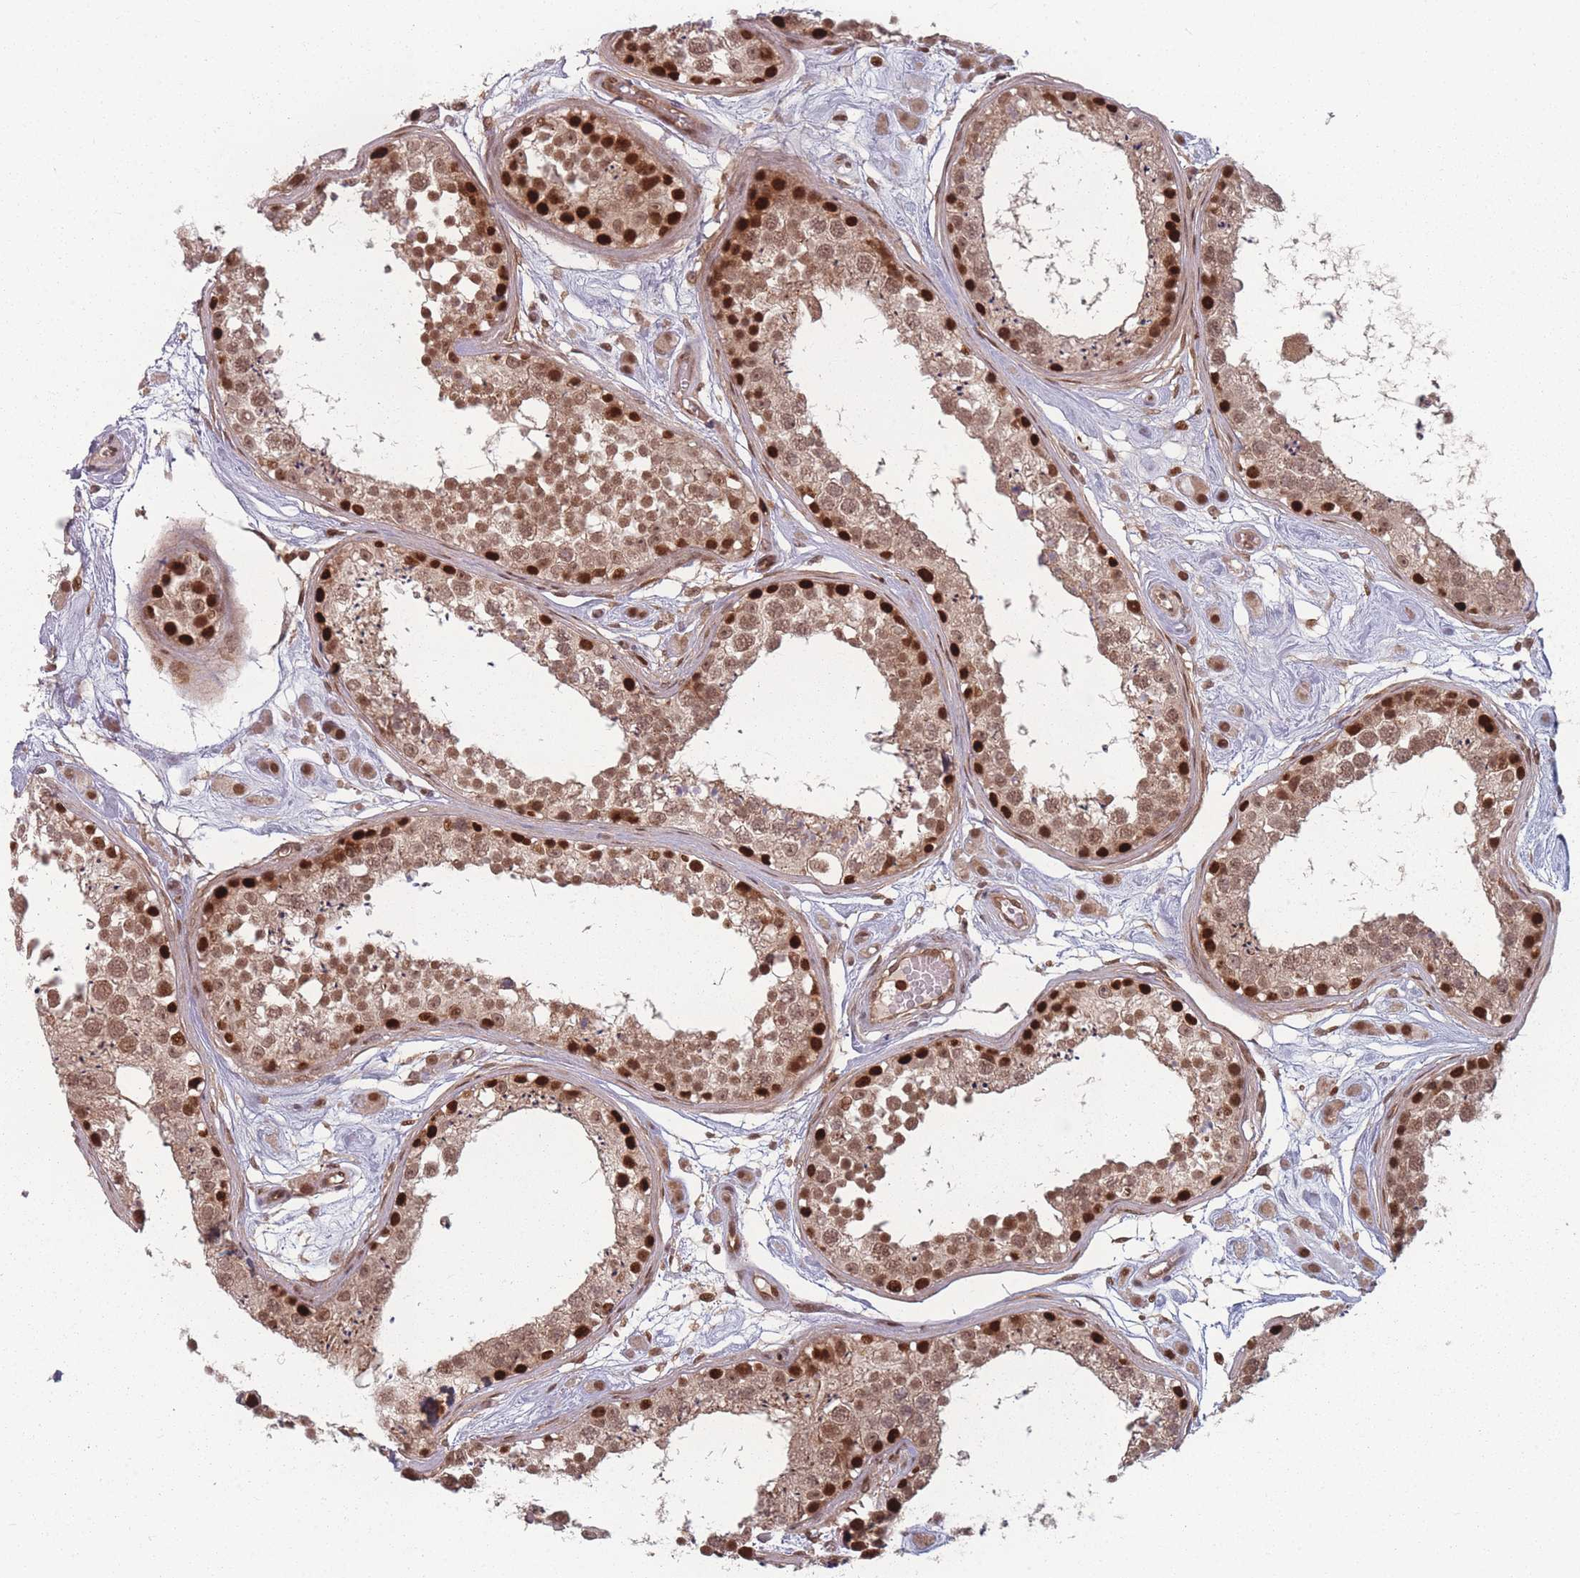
{"staining": {"intensity": "strong", "quantity": ">75%", "location": "cytoplasmic/membranous,nuclear"}, "tissue": "testis", "cell_type": "Cells in seminiferous ducts", "image_type": "normal", "snomed": [{"axis": "morphology", "description": "Normal tissue, NOS"}, {"axis": "topography", "description": "Testis"}], "caption": "Cells in seminiferous ducts show high levels of strong cytoplasmic/membranous,nuclear staining in about >75% of cells in unremarkable testis.", "gene": "WDR55", "patient": {"sex": "male", "age": 25}}